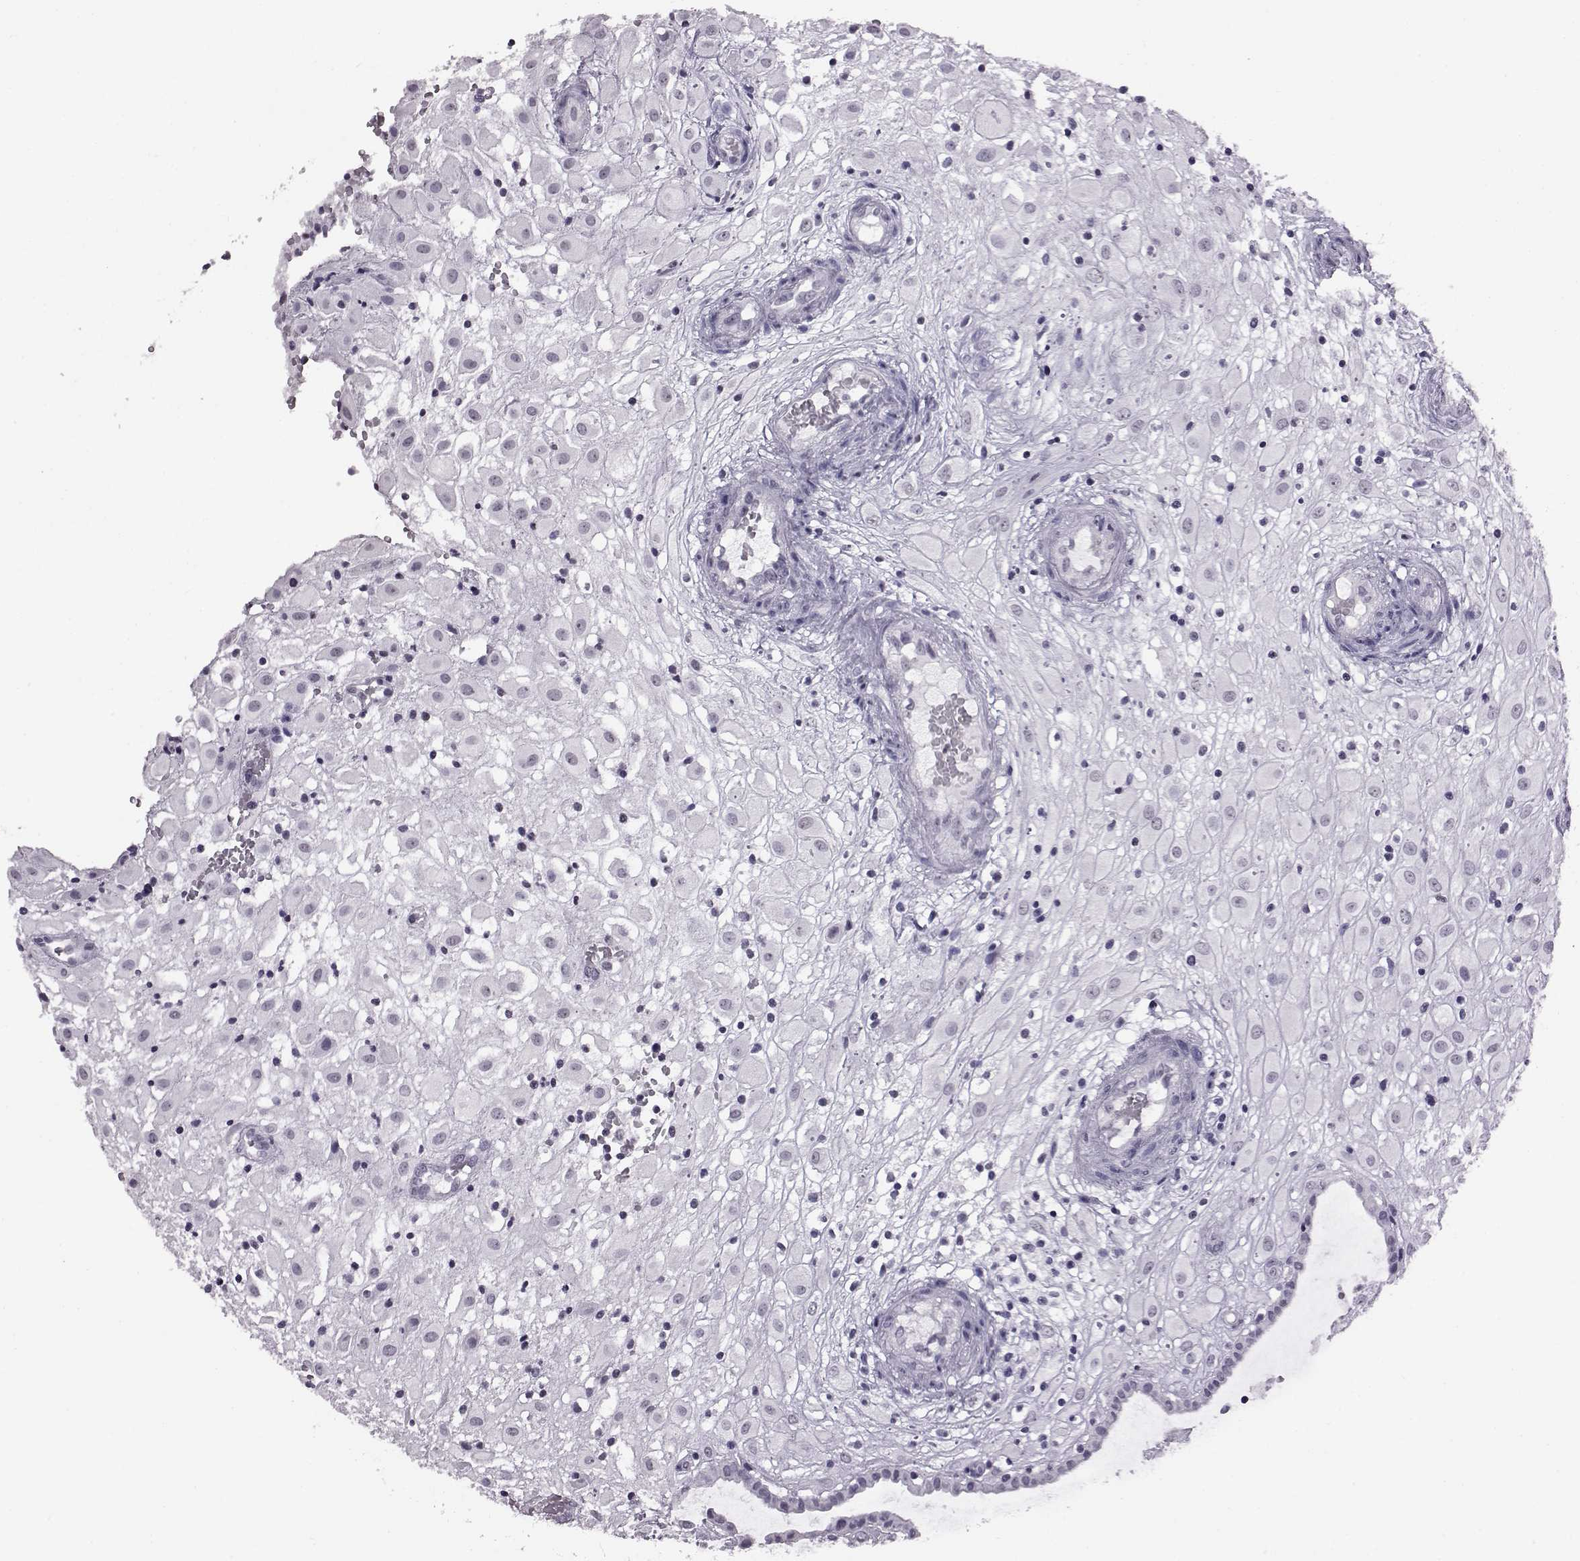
{"staining": {"intensity": "negative", "quantity": "none", "location": "none"}, "tissue": "placenta", "cell_type": "Decidual cells", "image_type": "normal", "snomed": [{"axis": "morphology", "description": "Normal tissue, NOS"}, {"axis": "topography", "description": "Placenta"}], "caption": "Protein analysis of unremarkable placenta displays no significant positivity in decidual cells.", "gene": "ADGRG2", "patient": {"sex": "female", "age": 24}}